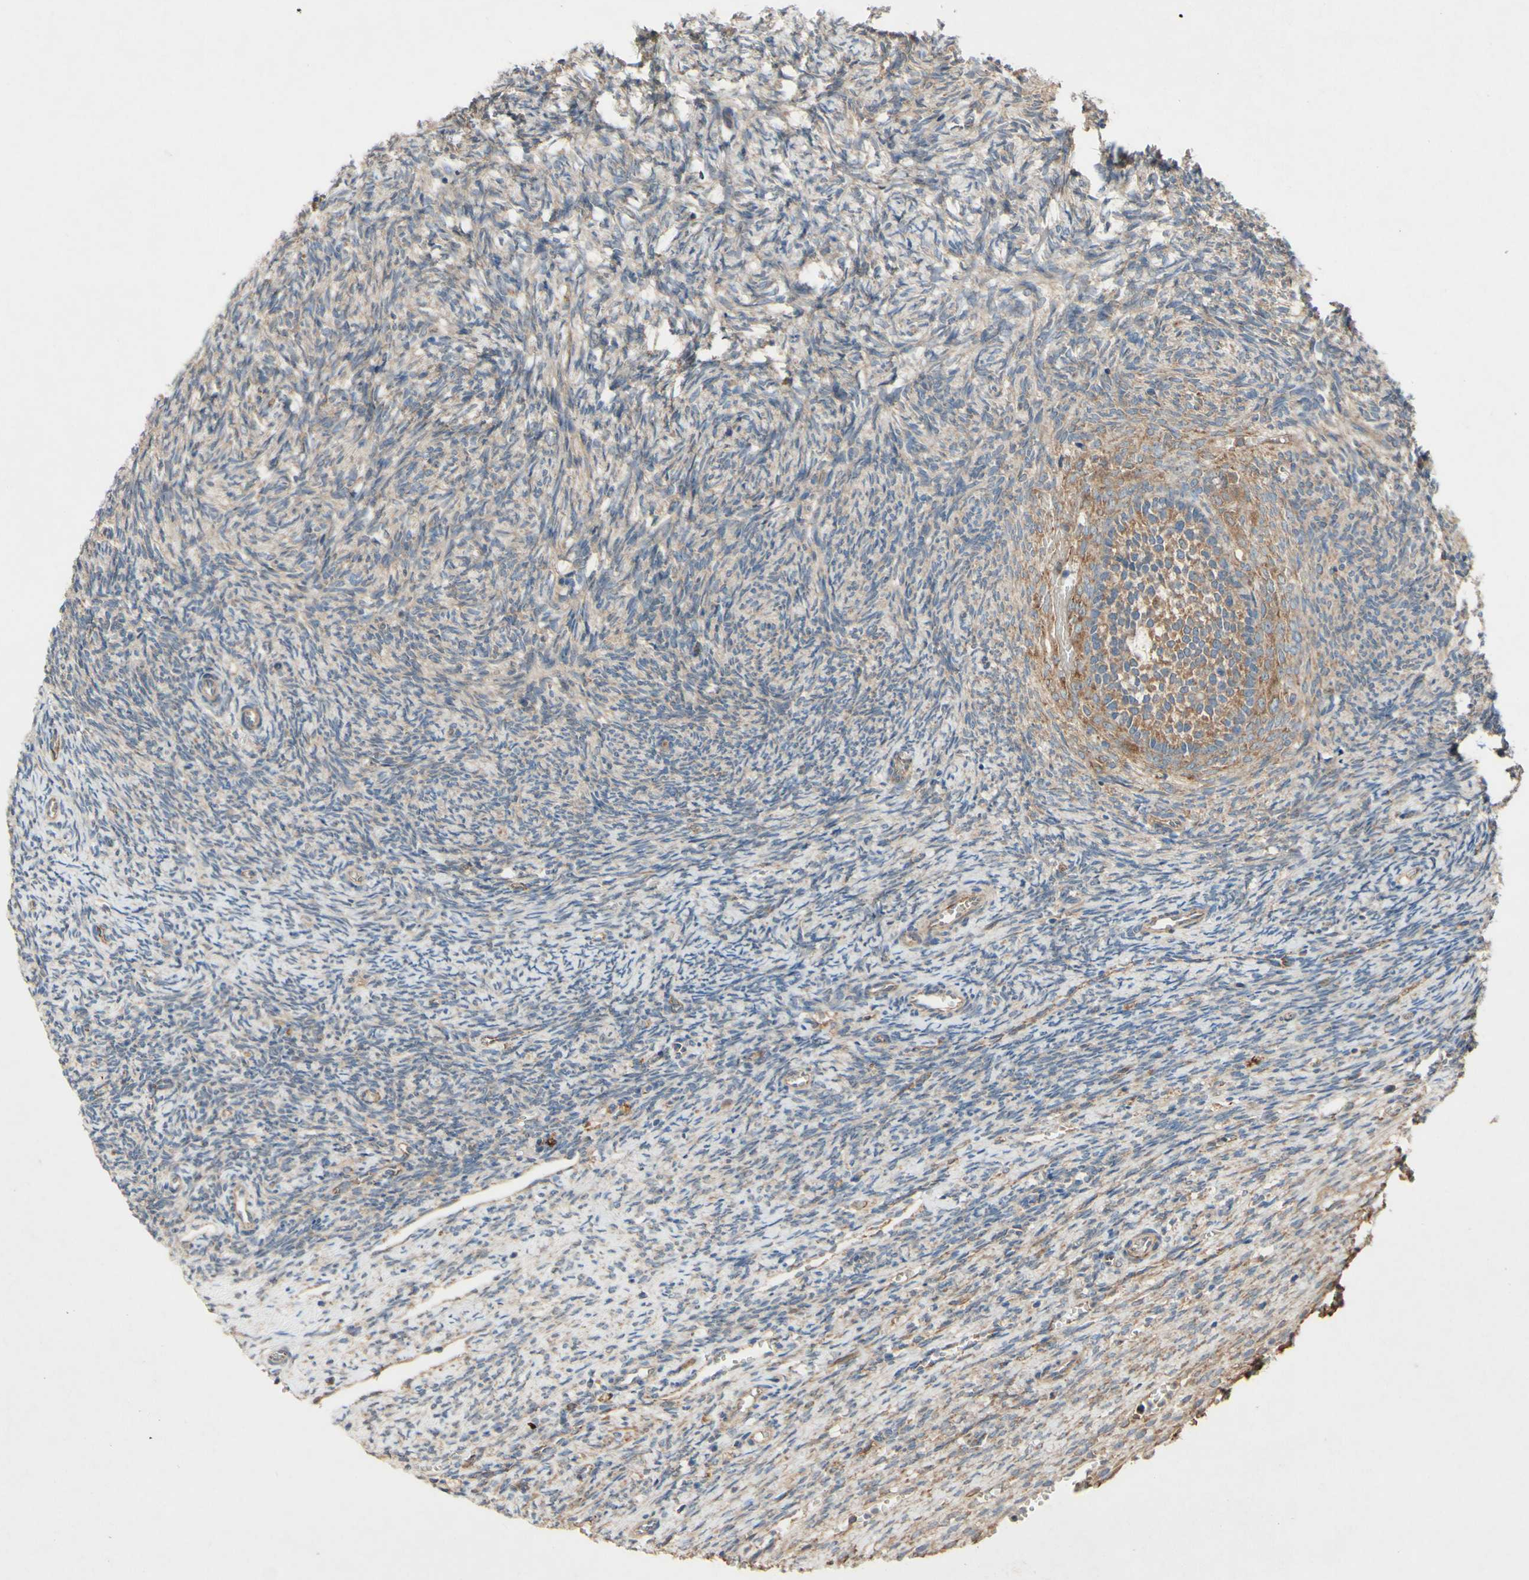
{"staining": {"intensity": "moderate", "quantity": ">75%", "location": "cytoplasmic/membranous"}, "tissue": "ovary", "cell_type": "Follicle cells", "image_type": "normal", "snomed": [{"axis": "morphology", "description": "Normal tissue, NOS"}, {"axis": "topography", "description": "Ovary"}], "caption": "Moderate cytoplasmic/membranous expression is seen in approximately >75% of follicle cells in benign ovary. (DAB (3,3'-diaminobenzidine) IHC, brown staining for protein, blue staining for nuclei).", "gene": "PDGFB", "patient": {"sex": "female", "age": 41}}